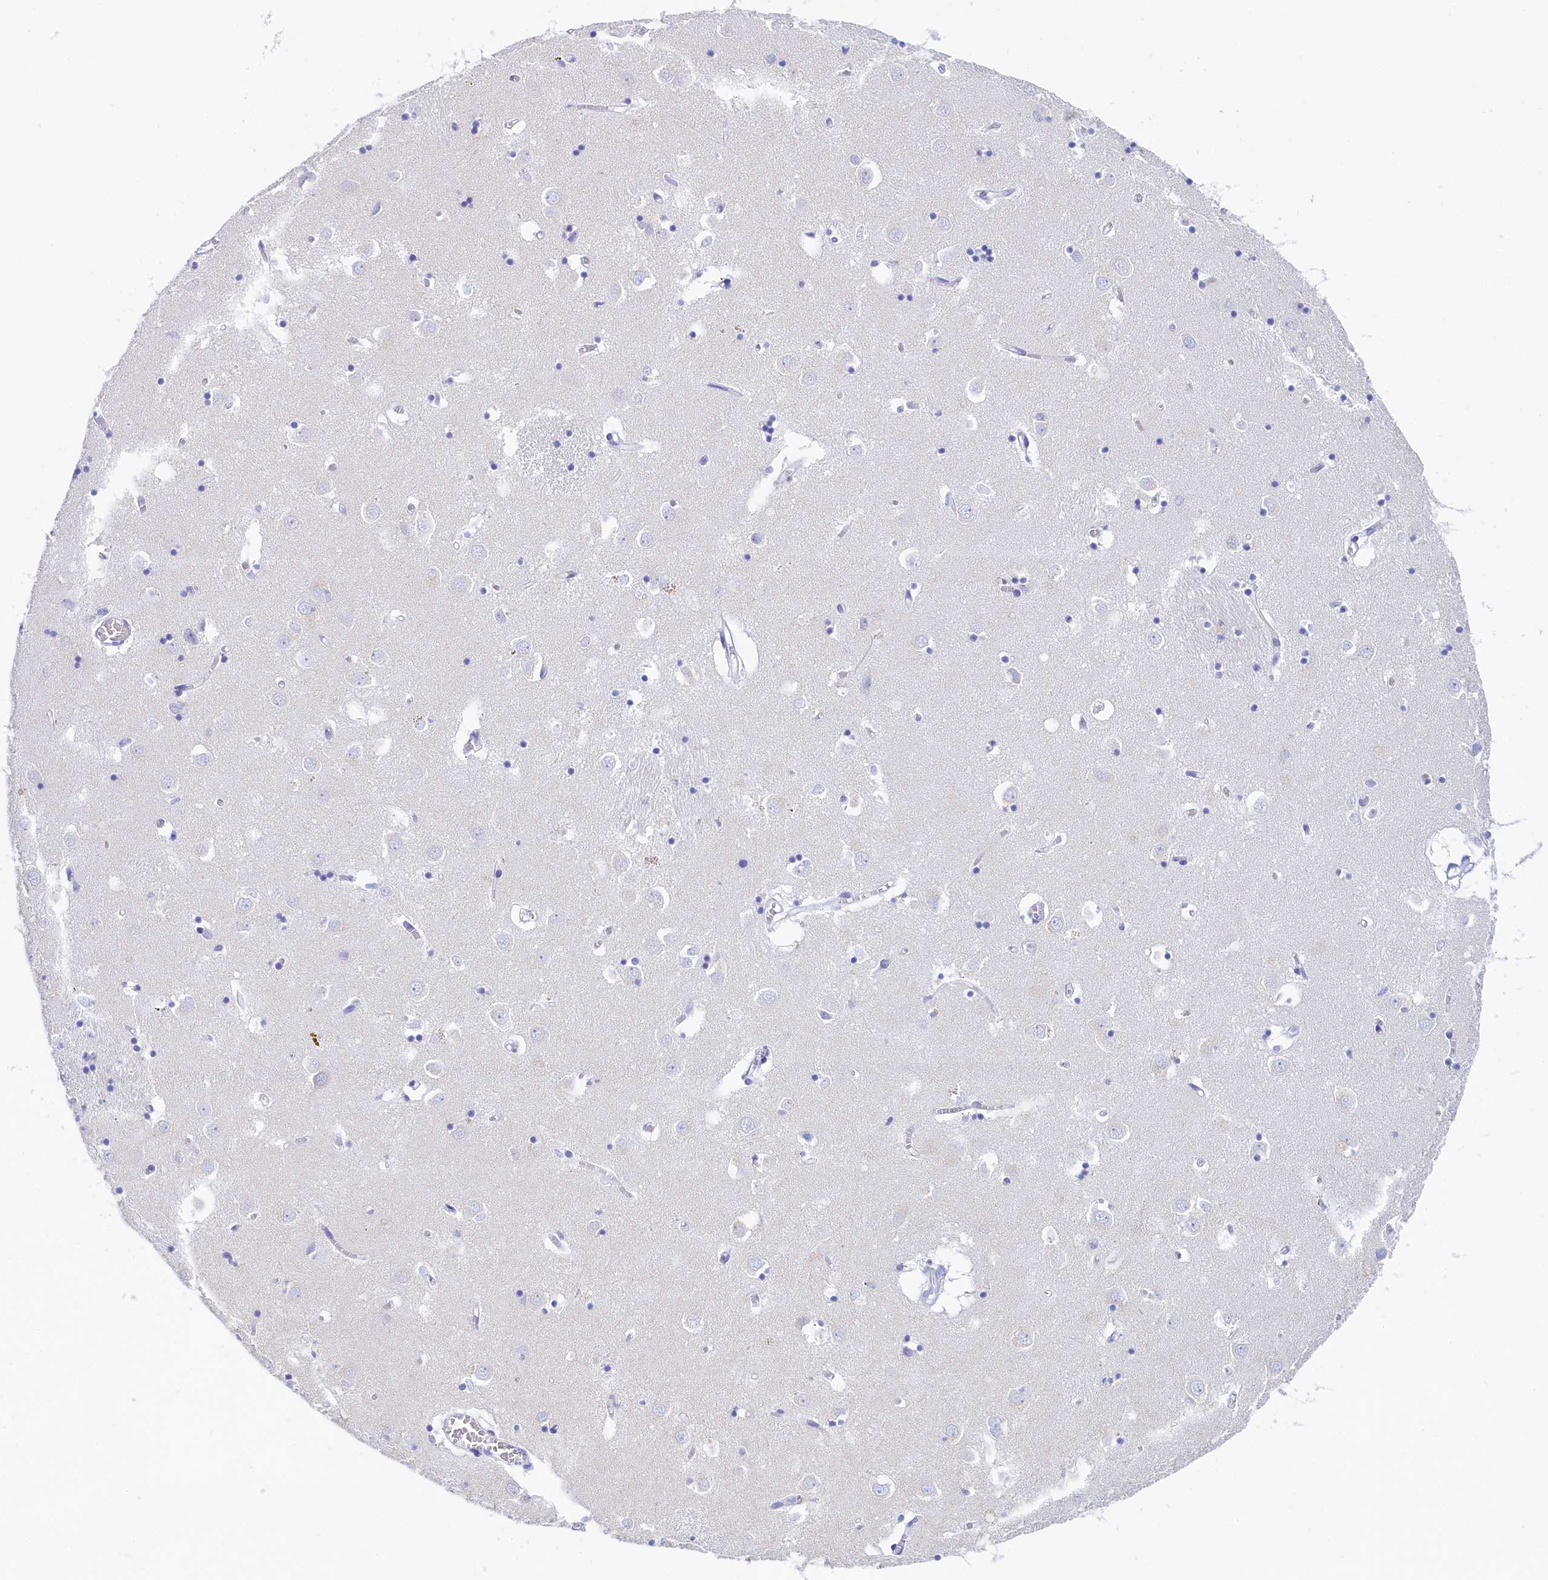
{"staining": {"intensity": "negative", "quantity": "none", "location": "none"}, "tissue": "caudate", "cell_type": "Glial cells", "image_type": "normal", "snomed": [{"axis": "morphology", "description": "Normal tissue, NOS"}, {"axis": "topography", "description": "Lateral ventricle wall"}], "caption": "This is a histopathology image of immunohistochemistry (IHC) staining of normal caudate, which shows no positivity in glial cells.", "gene": "TRIM10", "patient": {"sex": "male", "age": 70}}